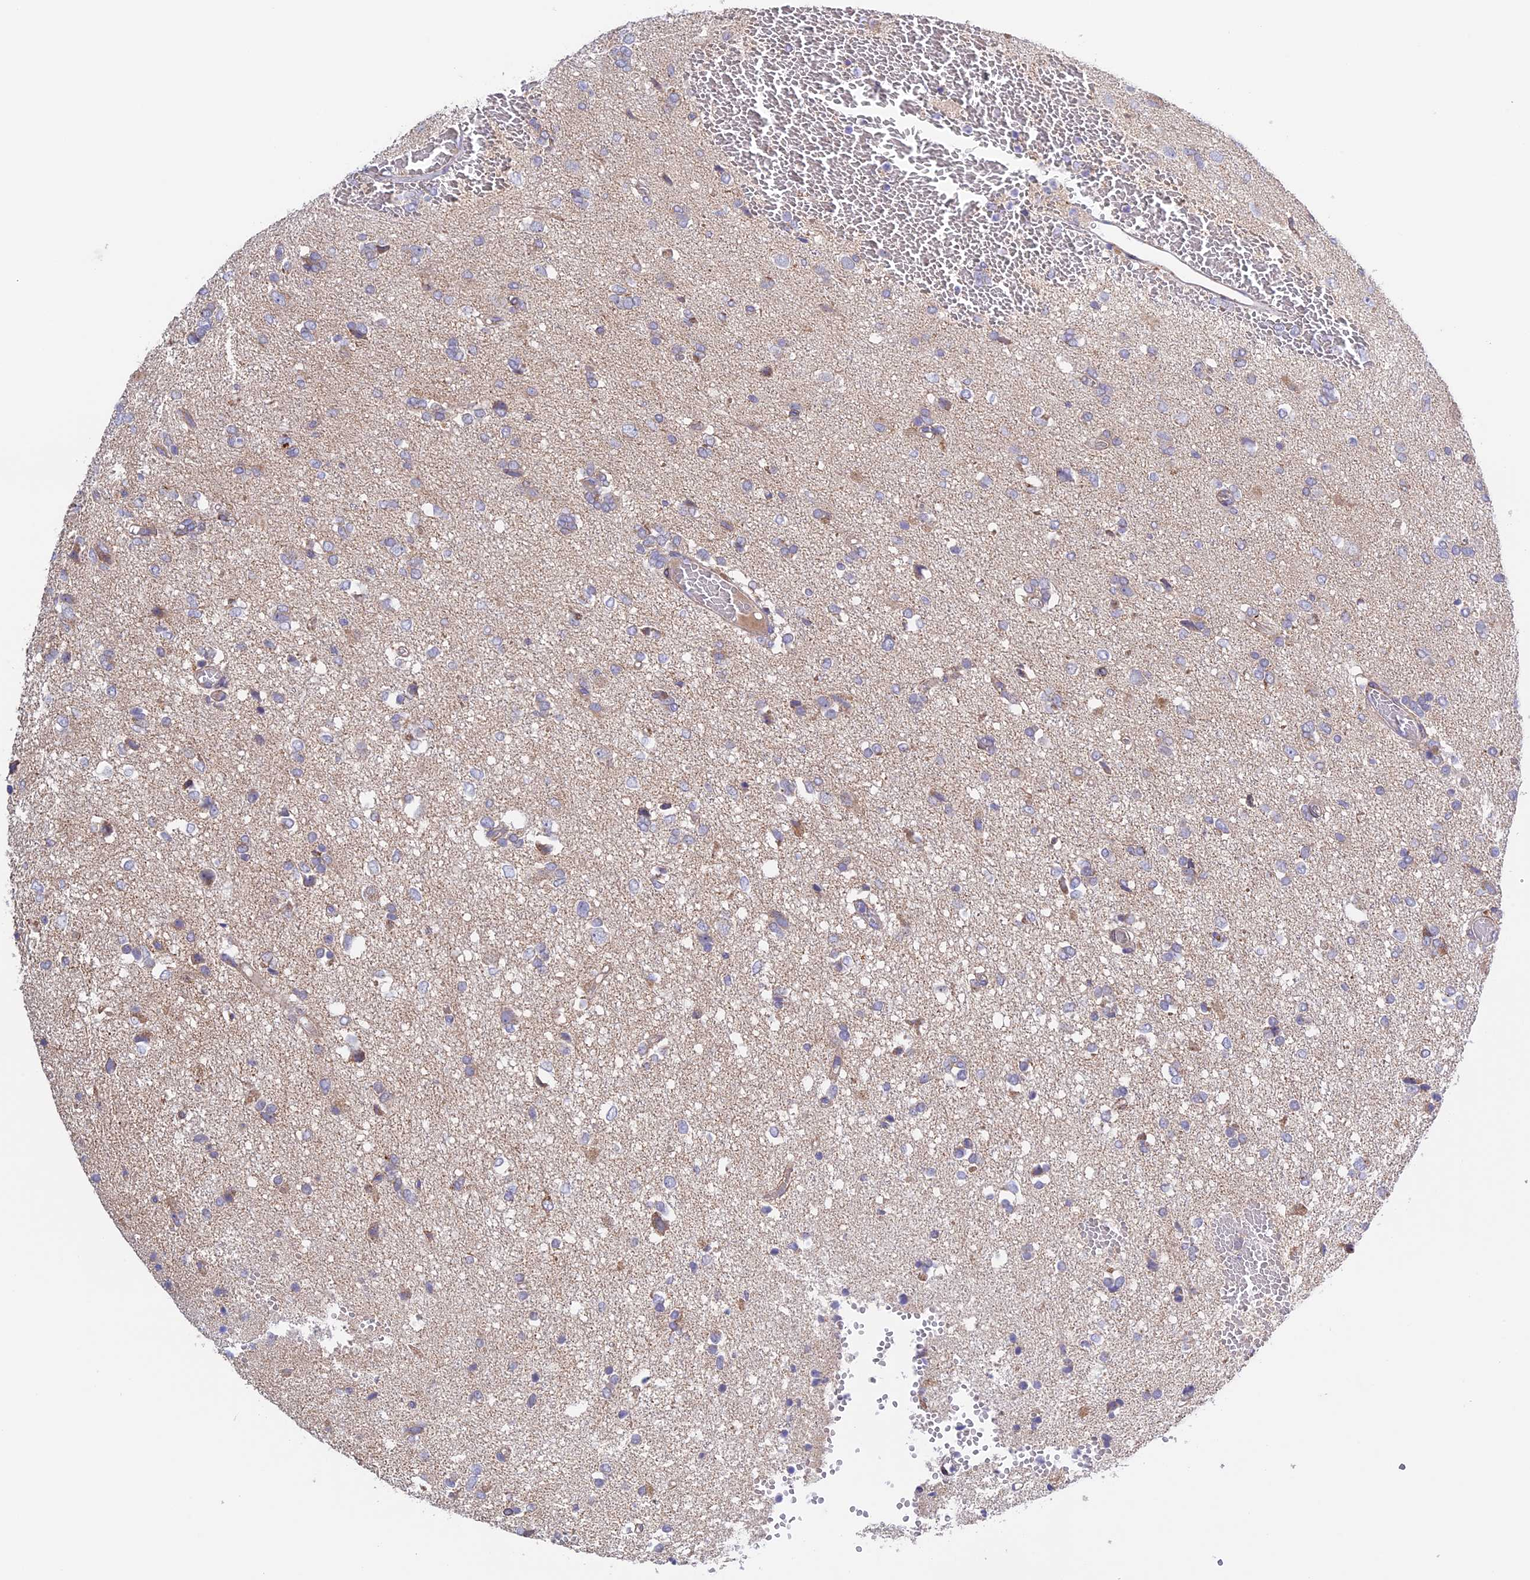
{"staining": {"intensity": "weak", "quantity": "<25%", "location": "cytoplasmic/membranous"}, "tissue": "glioma", "cell_type": "Tumor cells", "image_type": "cancer", "snomed": [{"axis": "morphology", "description": "Glioma, malignant, High grade"}, {"axis": "topography", "description": "Brain"}], "caption": "IHC photomicrograph of neoplastic tissue: human glioma stained with DAB (3,3'-diaminobenzidine) demonstrates no significant protein expression in tumor cells. (Brightfield microscopy of DAB (3,3'-diaminobenzidine) IHC at high magnification).", "gene": "ETFDH", "patient": {"sex": "female", "age": 59}}